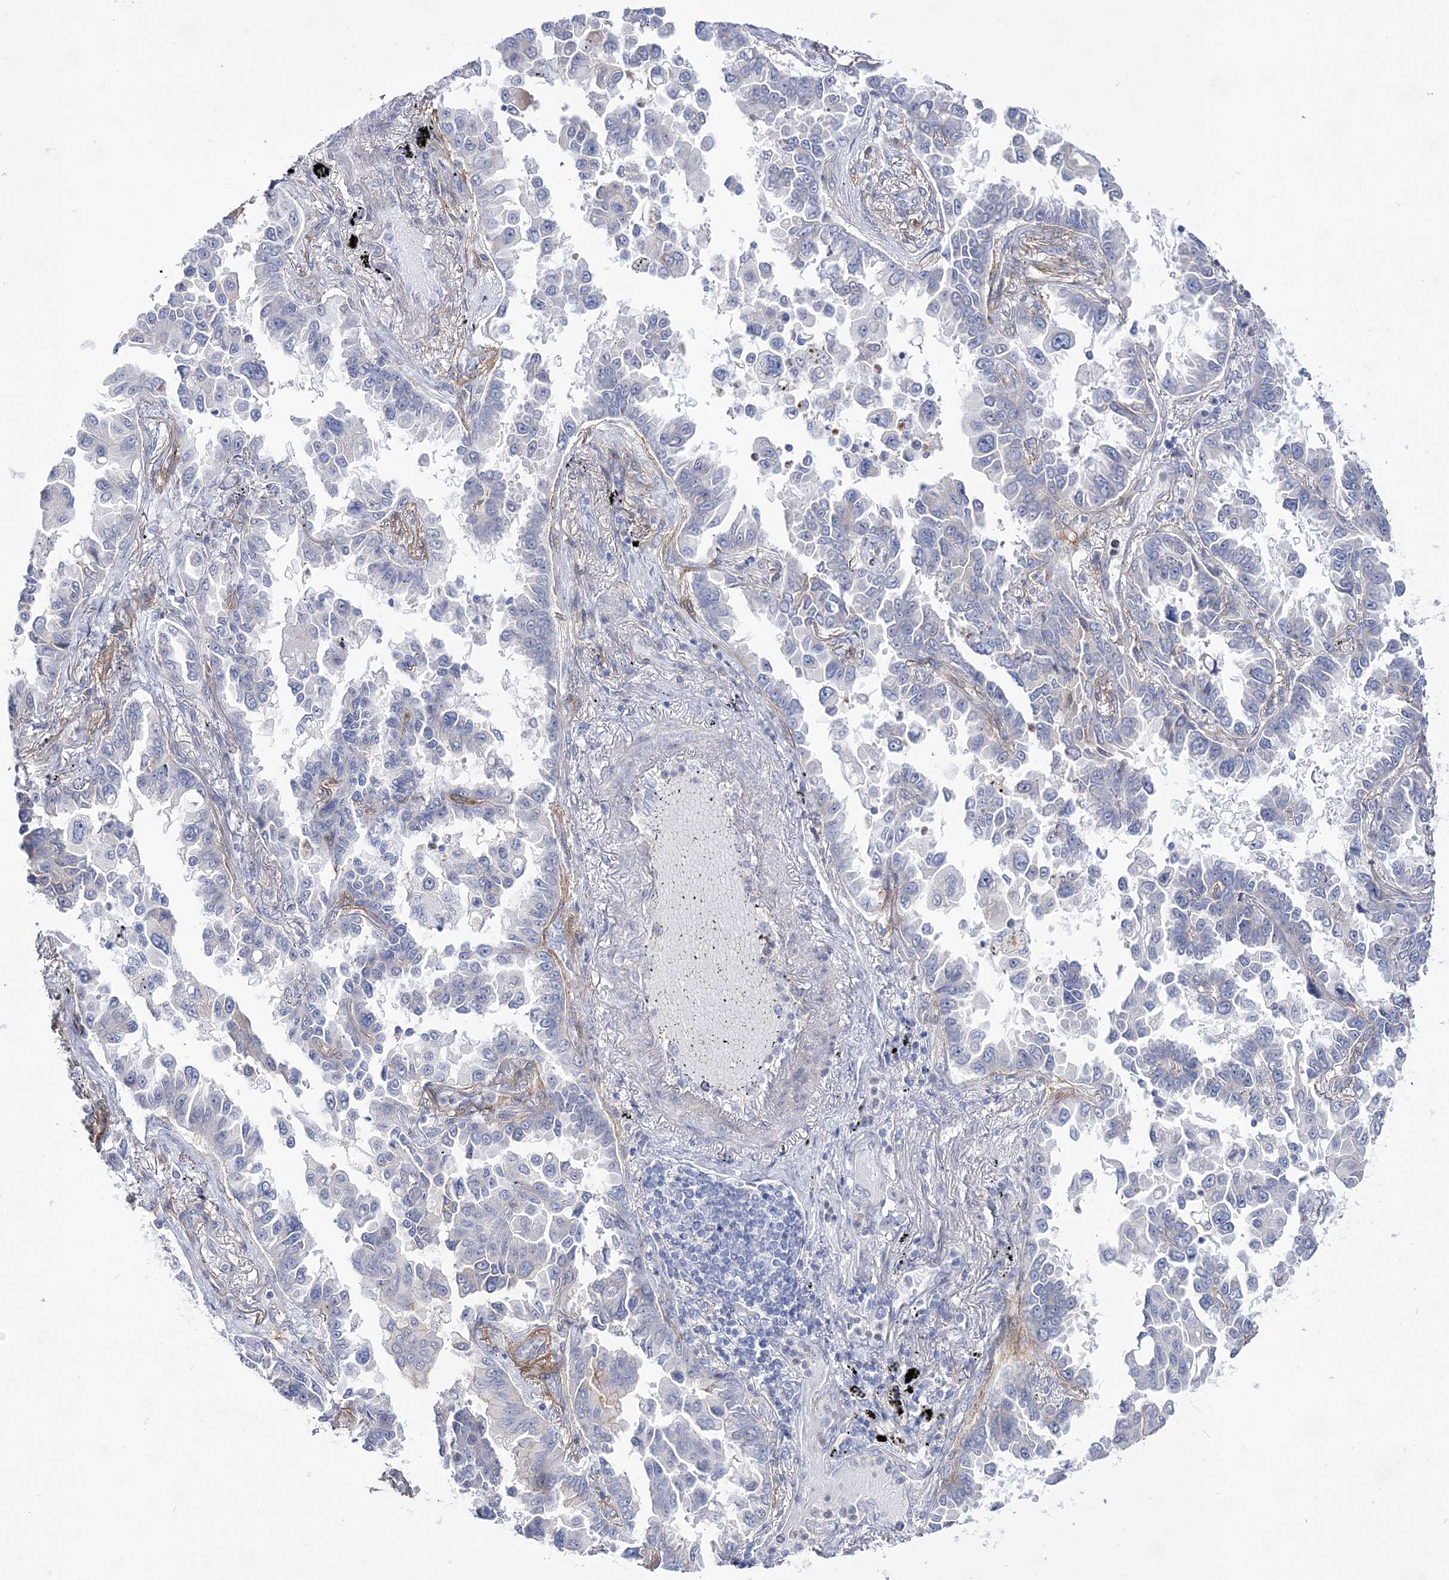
{"staining": {"intensity": "negative", "quantity": "none", "location": "none"}, "tissue": "lung cancer", "cell_type": "Tumor cells", "image_type": "cancer", "snomed": [{"axis": "morphology", "description": "Adenocarcinoma, NOS"}, {"axis": "topography", "description": "Lung"}], "caption": "An immunohistochemistry (IHC) micrograph of lung cancer (adenocarcinoma) is shown. There is no staining in tumor cells of lung cancer (adenocarcinoma).", "gene": "ANO1", "patient": {"sex": "female", "age": 67}}